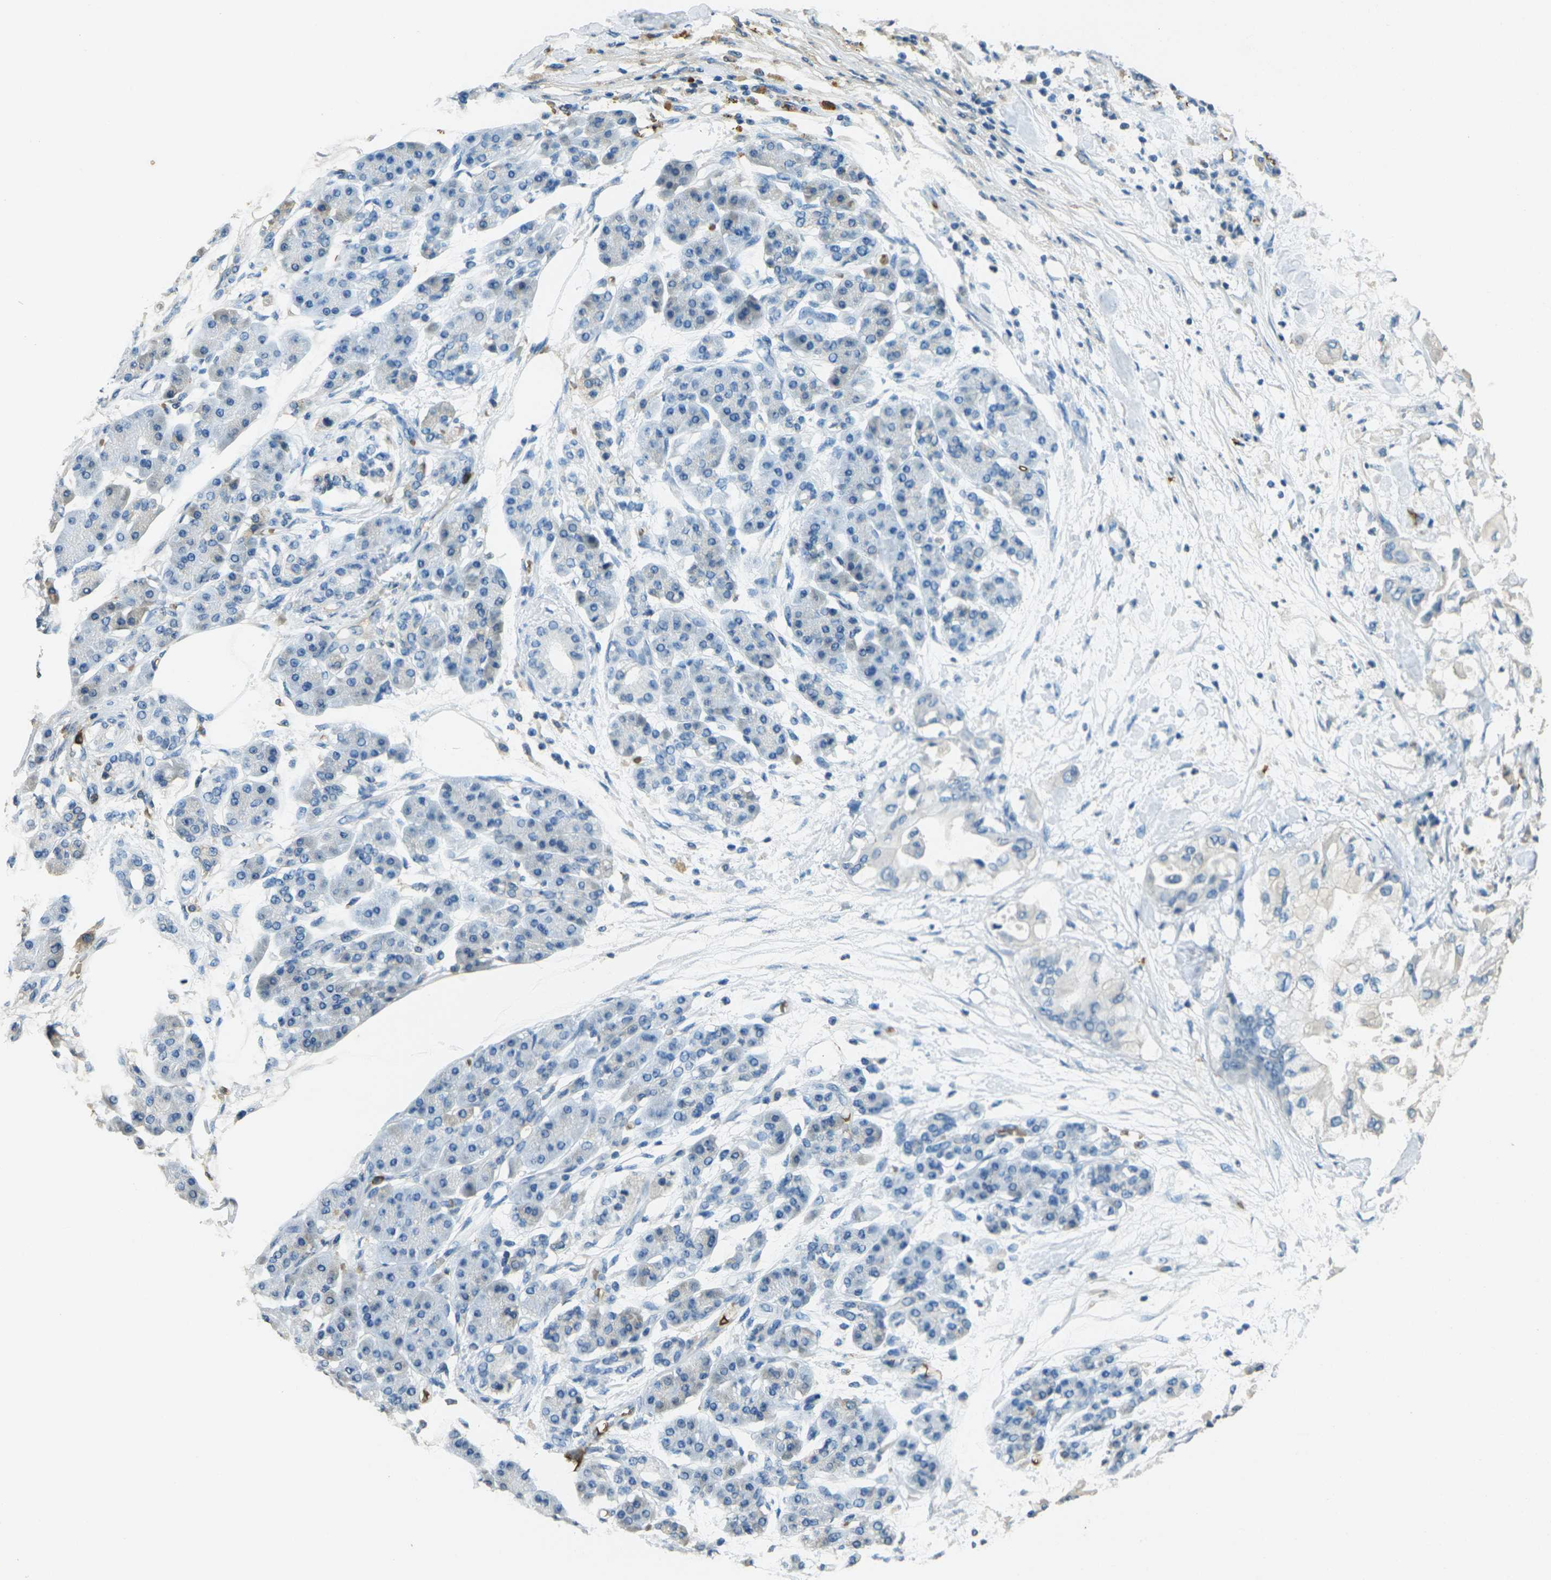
{"staining": {"intensity": "negative", "quantity": "none", "location": "none"}, "tissue": "pancreatic cancer", "cell_type": "Tumor cells", "image_type": "cancer", "snomed": [{"axis": "morphology", "description": "Adenocarcinoma, NOS"}, {"axis": "morphology", "description": "Adenocarcinoma, metastatic, NOS"}, {"axis": "topography", "description": "Lymph node"}, {"axis": "topography", "description": "Pancreas"}, {"axis": "topography", "description": "Duodenum"}], "caption": "There is no significant staining in tumor cells of pancreatic metastatic adenocarcinoma. (DAB IHC, high magnification).", "gene": "HBB", "patient": {"sex": "female", "age": 64}}